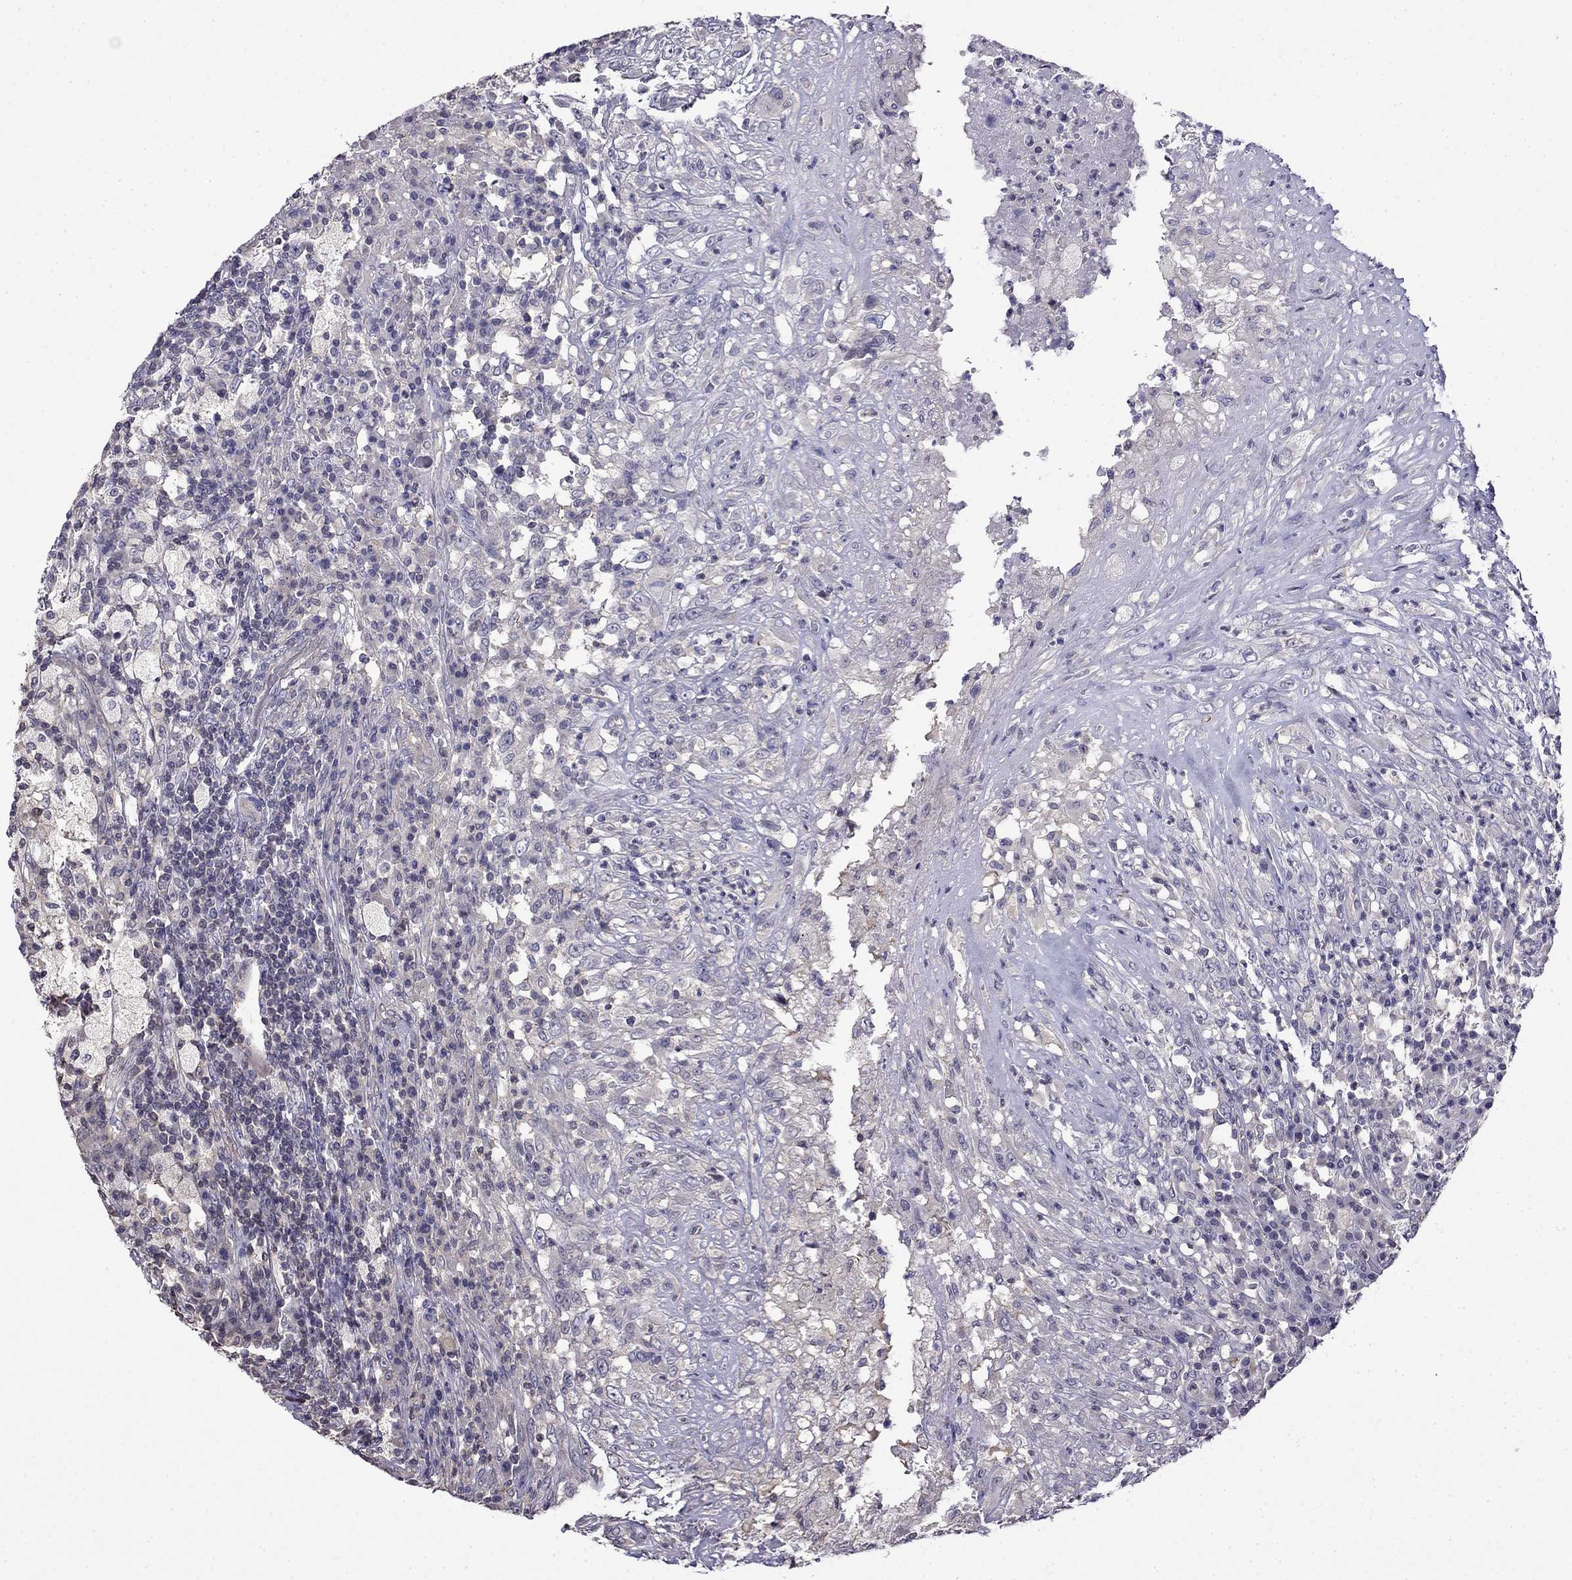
{"staining": {"intensity": "negative", "quantity": "none", "location": "none"}, "tissue": "testis cancer", "cell_type": "Tumor cells", "image_type": "cancer", "snomed": [{"axis": "morphology", "description": "Necrosis, NOS"}, {"axis": "morphology", "description": "Carcinoma, Embryonal, NOS"}, {"axis": "topography", "description": "Testis"}], "caption": "Photomicrograph shows no significant protein positivity in tumor cells of testis embryonal carcinoma.", "gene": "GUCA1B", "patient": {"sex": "male", "age": 19}}